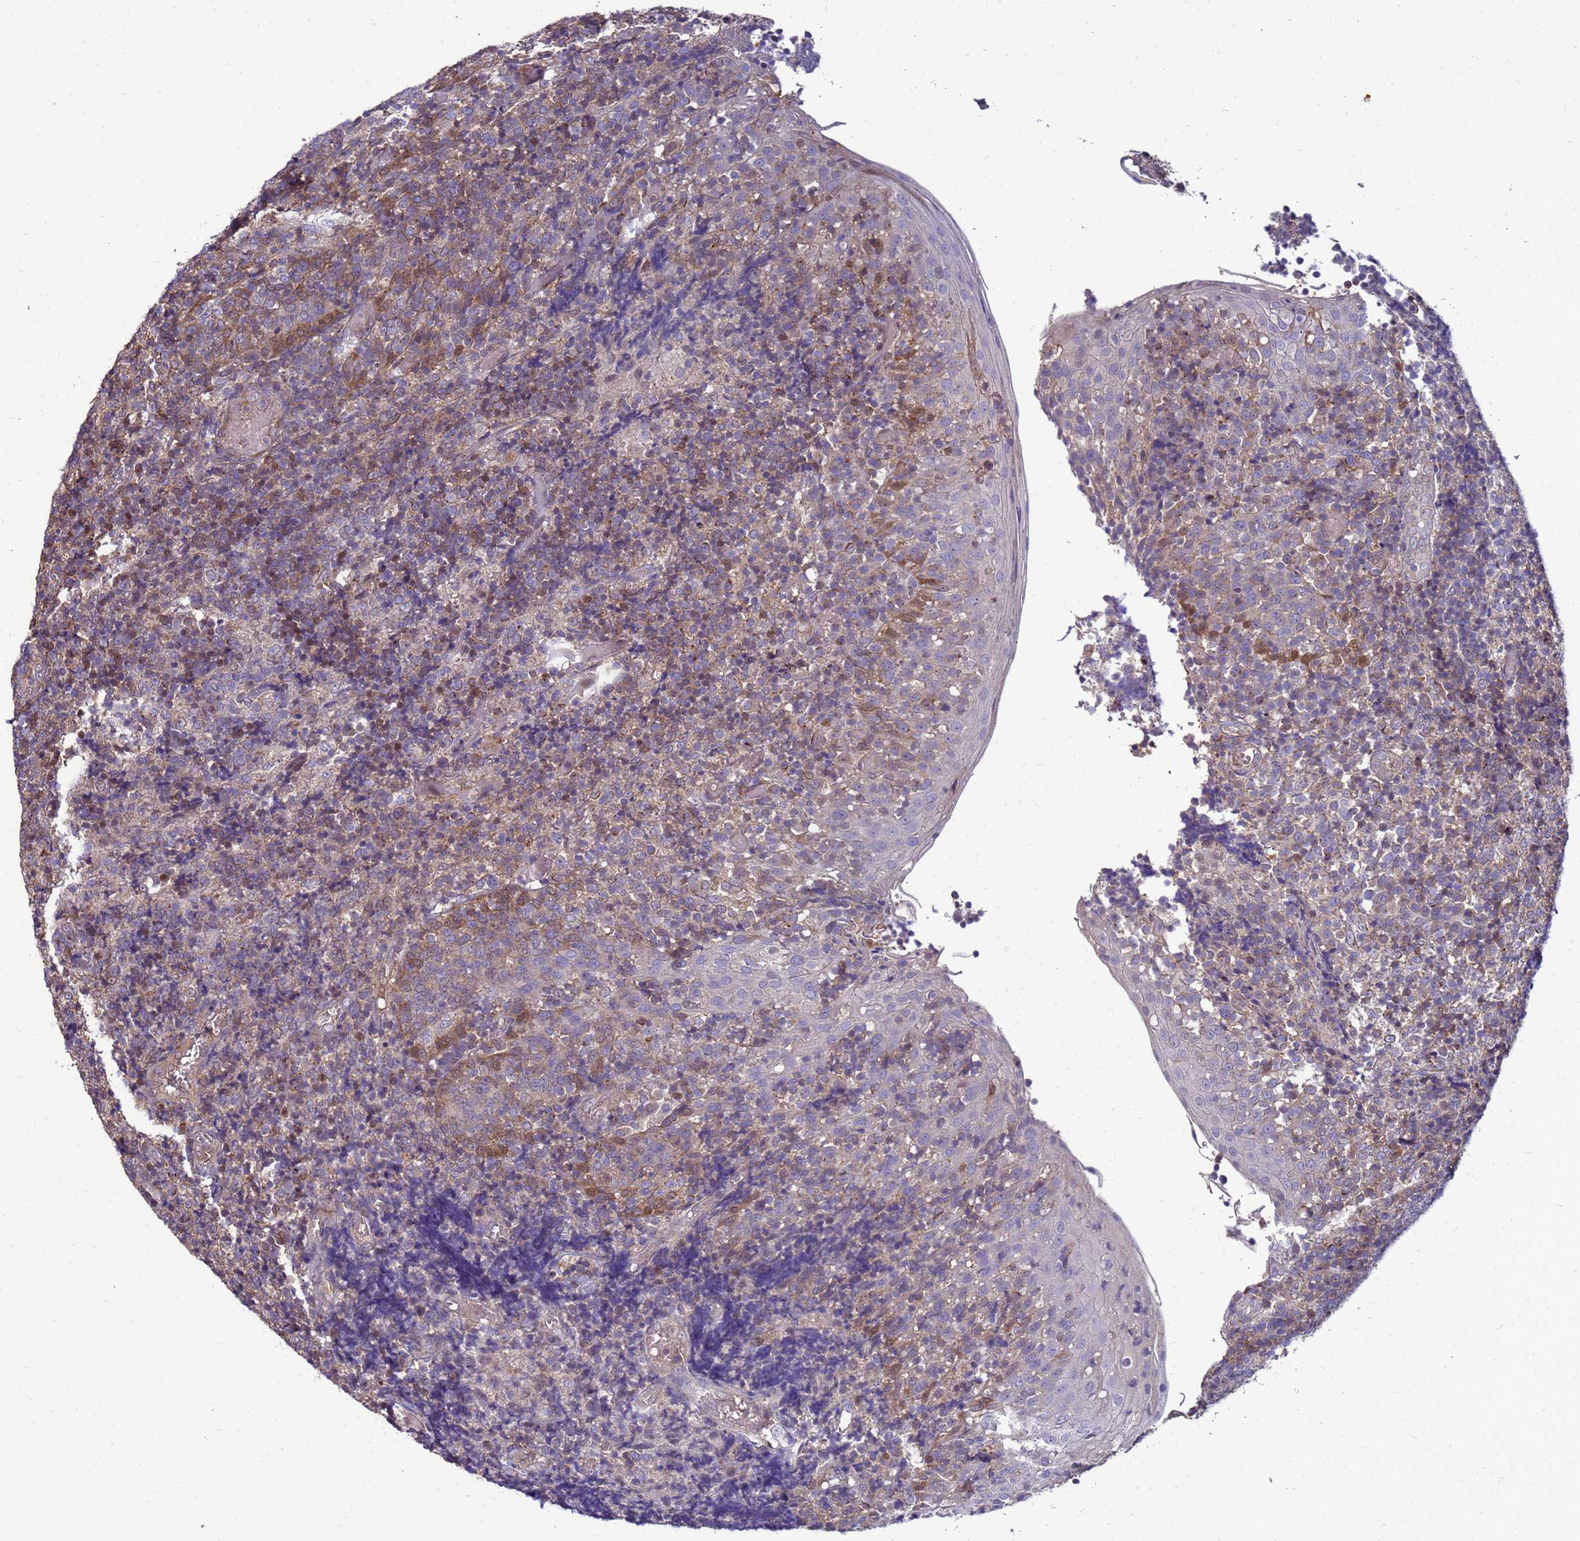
{"staining": {"intensity": "negative", "quantity": "none", "location": "none"}, "tissue": "tonsil", "cell_type": "Germinal center cells", "image_type": "normal", "snomed": [{"axis": "morphology", "description": "Normal tissue, NOS"}, {"axis": "topography", "description": "Tonsil"}], "caption": "Tonsil stained for a protein using IHC demonstrates no positivity germinal center cells.", "gene": "EIF4EBP3", "patient": {"sex": "female", "age": 19}}